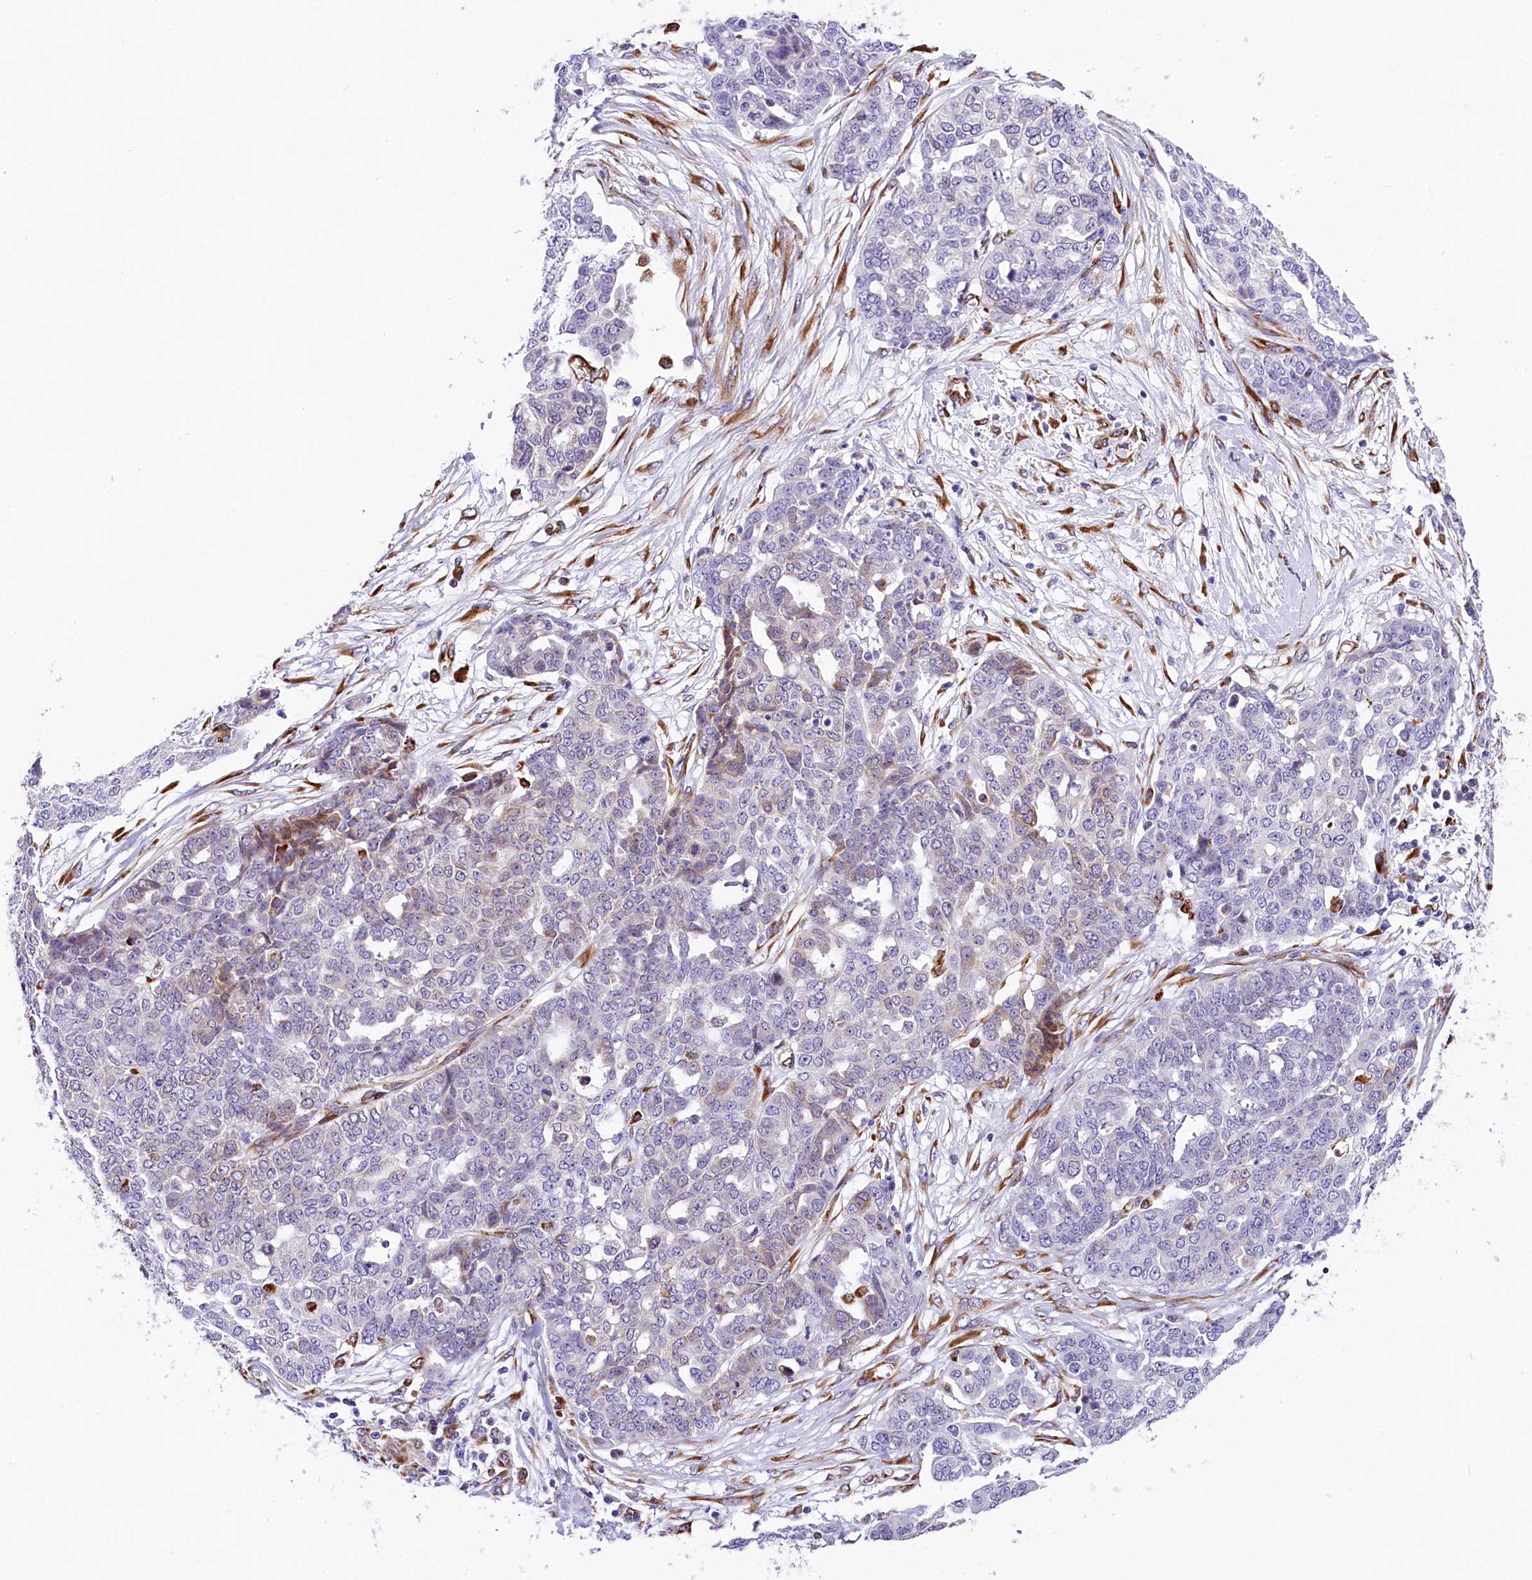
{"staining": {"intensity": "negative", "quantity": "none", "location": "none"}, "tissue": "ovarian cancer", "cell_type": "Tumor cells", "image_type": "cancer", "snomed": [{"axis": "morphology", "description": "Cystadenocarcinoma, serous, NOS"}, {"axis": "topography", "description": "Soft tissue"}, {"axis": "topography", "description": "Ovary"}], "caption": "A micrograph of serous cystadenocarcinoma (ovarian) stained for a protein reveals no brown staining in tumor cells.", "gene": "ITGA1", "patient": {"sex": "female", "age": 57}}